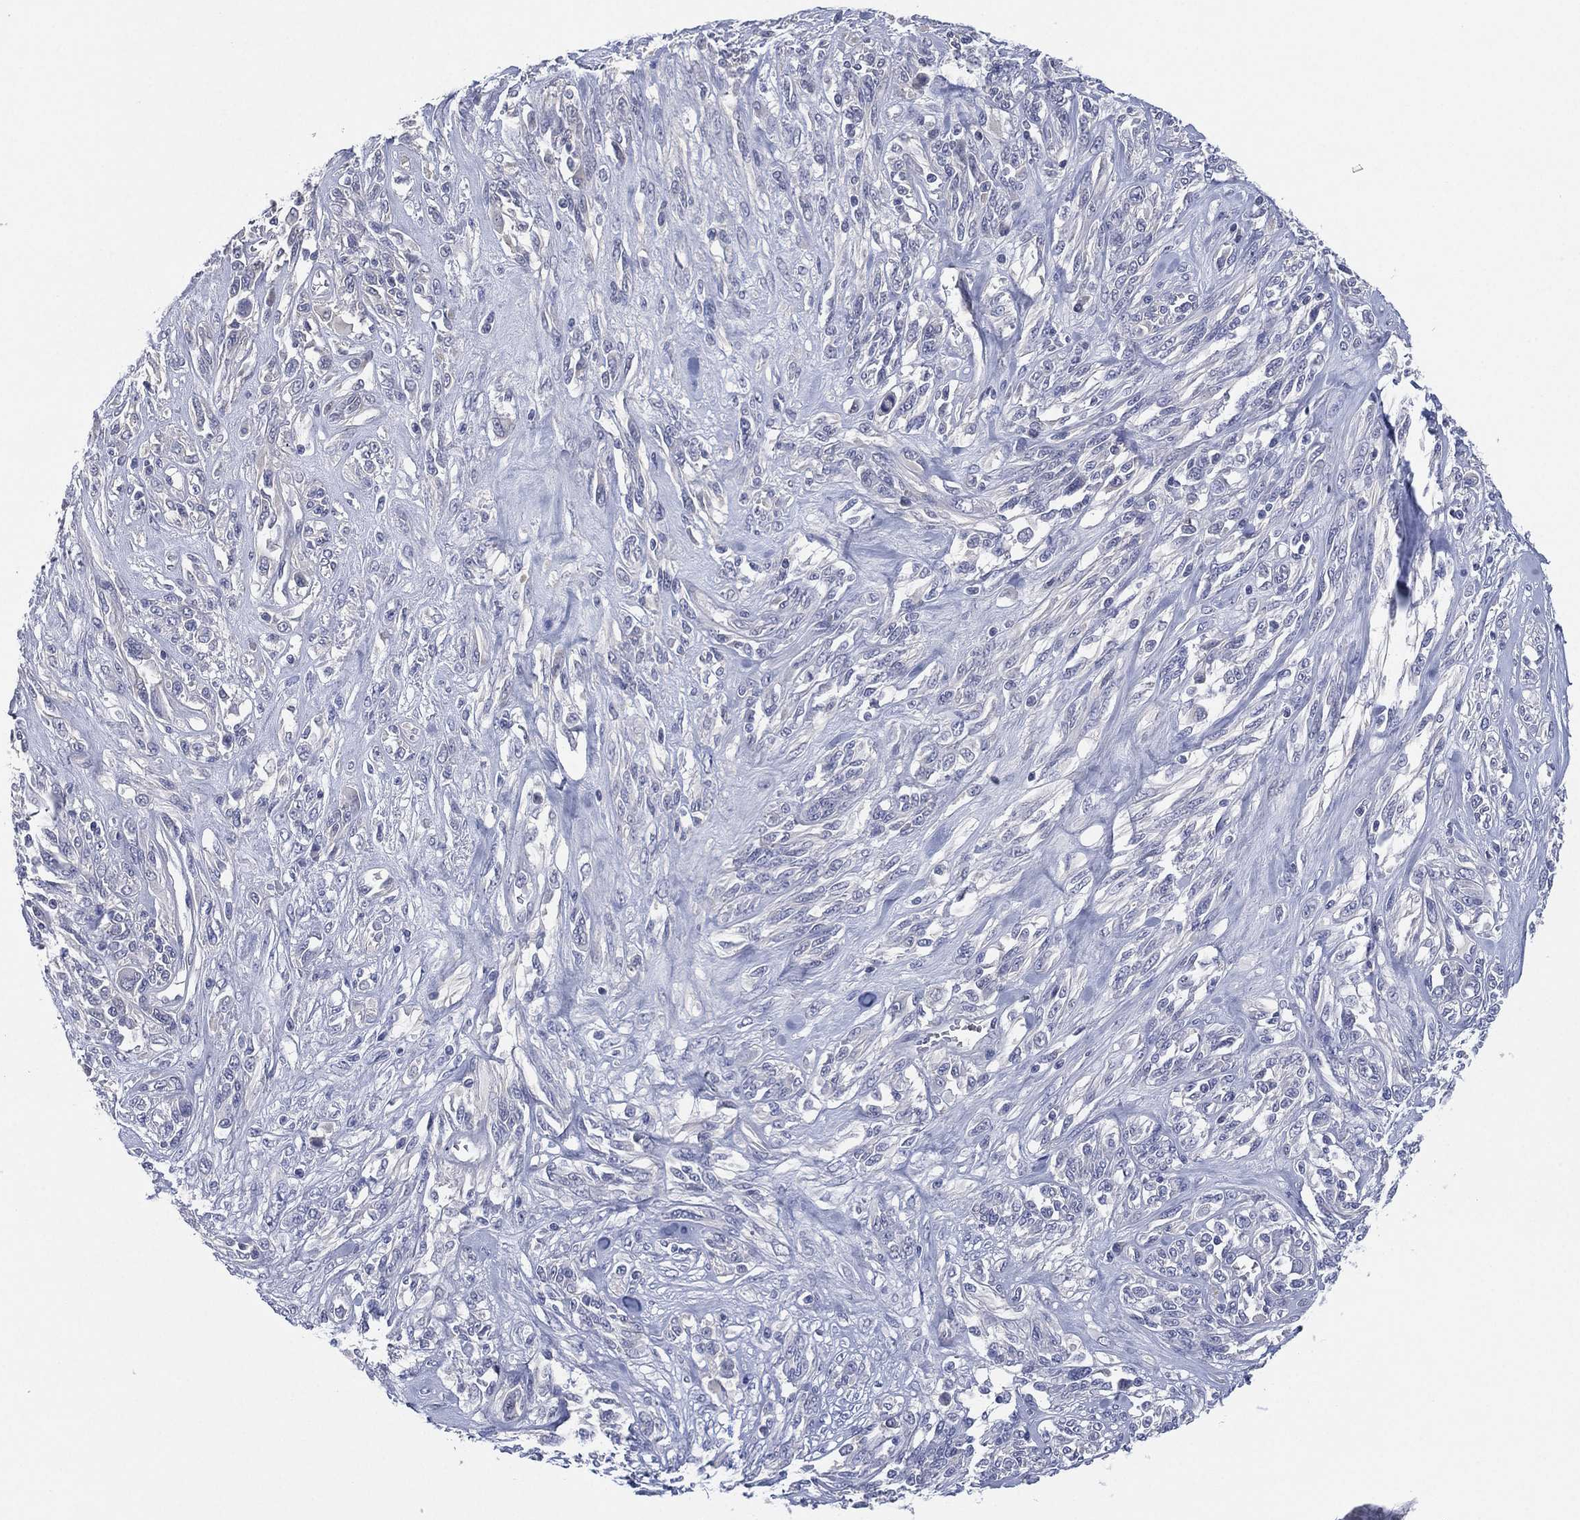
{"staining": {"intensity": "negative", "quantity": "none", "location": "none"}, "tissue": "melanoma", "cell_type": "Tumor cells", "image_type": "cancer", "snomed": [{"axis": "morphology", "description": "Malignant melanoma, NOS"}, {"axis": "topography", "description": "Skin"}], "caption": "Tumor cells are negative for brown protein staining in melanoma.", "gene": "KRT35", "patient": {"sex": "female", "age": 91}}